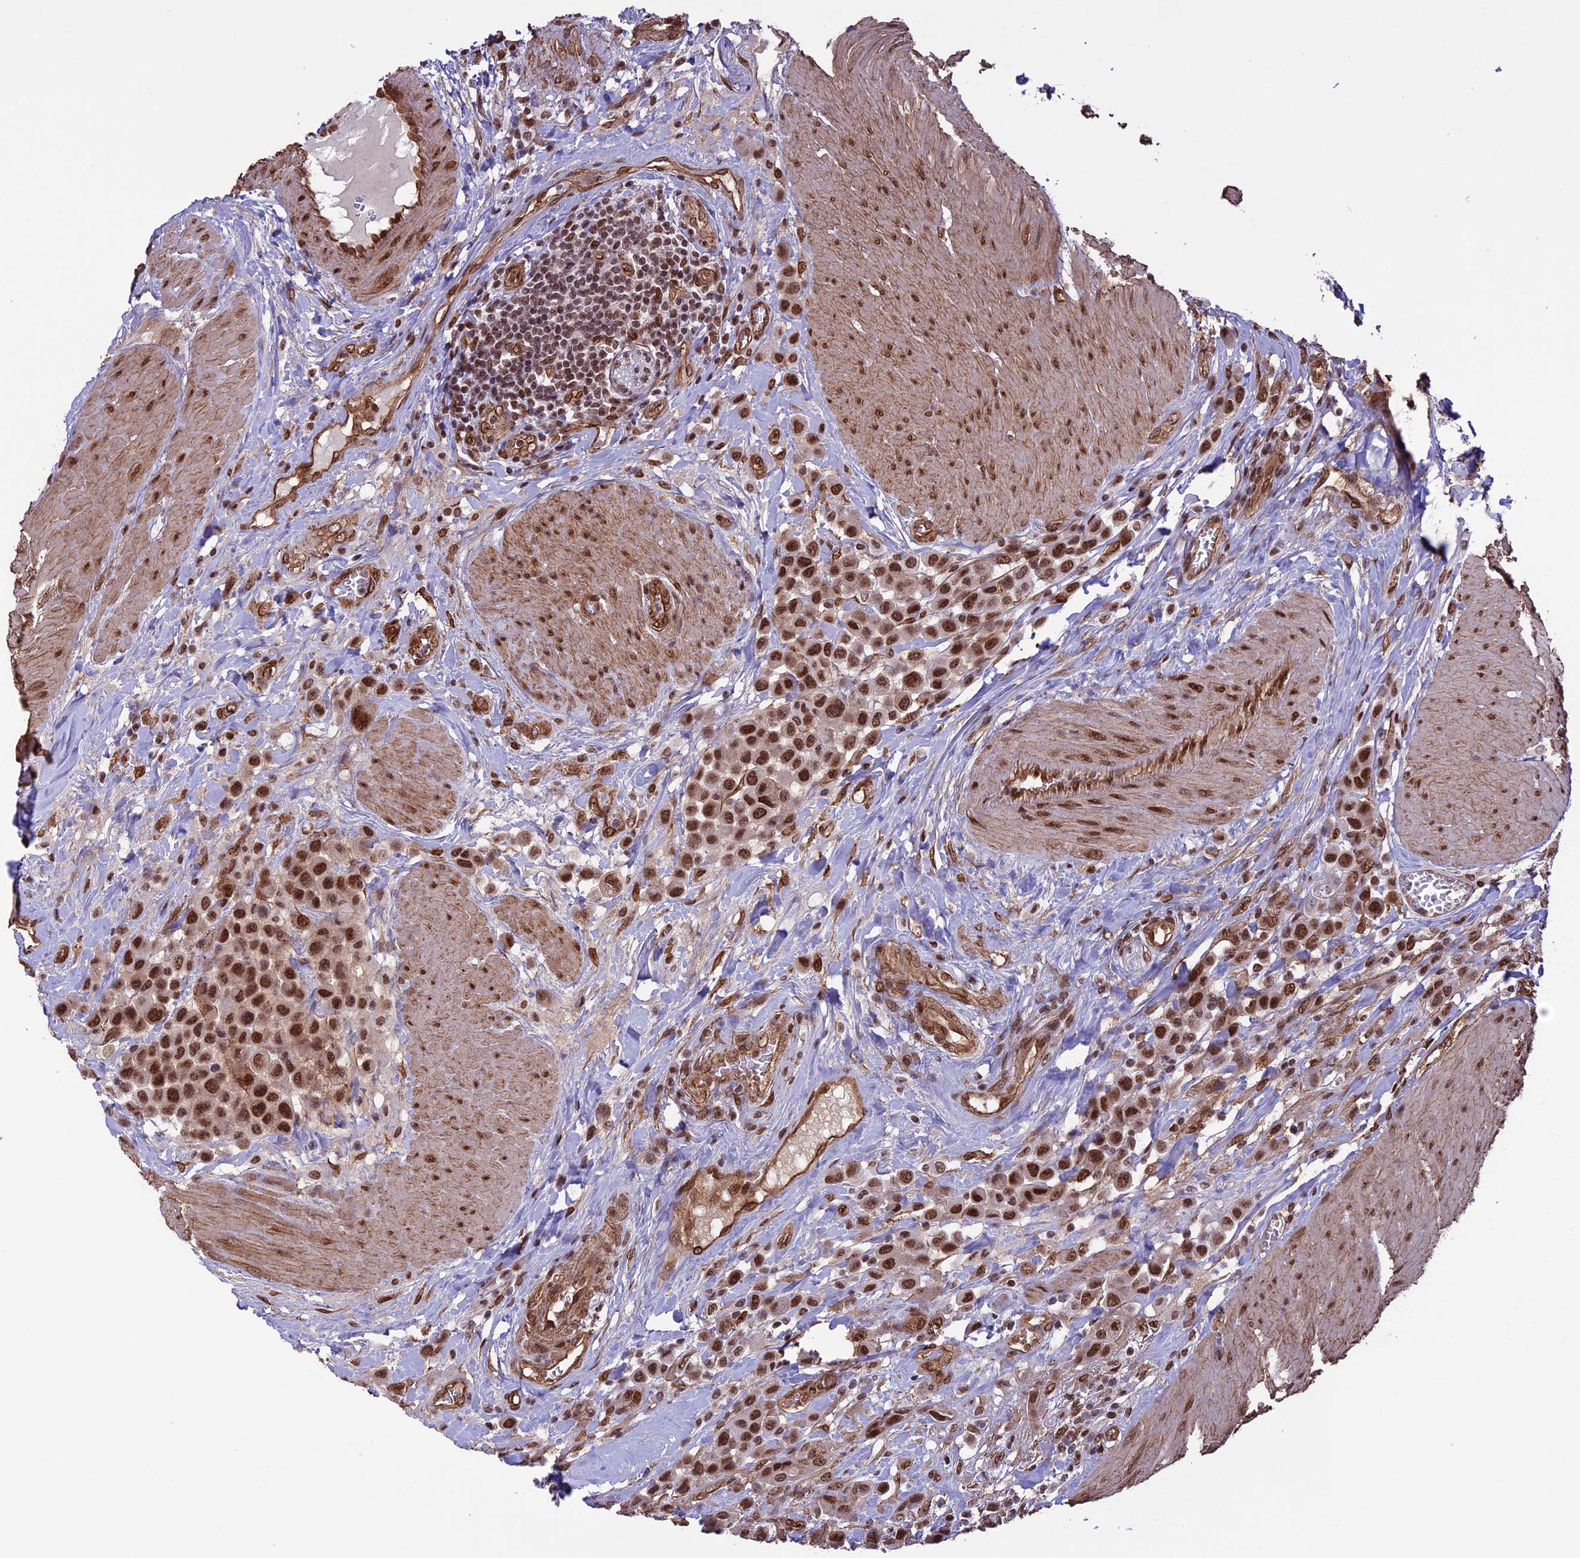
{"staining": {"intensity": "strong", "quantity": ">75%", "location": "nuclear"}, "tissue": "urothelial cancer", "cell_type": "Tumor cells", "image_type": "cancer", "snomed": [{"axis": "morphology", "description": "Urothelial carcinoma, High grade"}, {"axis": "topography", "description": "Urinary bladder"}], "caption": "Protein staining reveals strong nuclear positivity in approximately >75% of tumor cells in high-grade urothelial carcinoma.", "gene": "MPHOSPH8", "patient": {"sex": "male", "age": 50}}